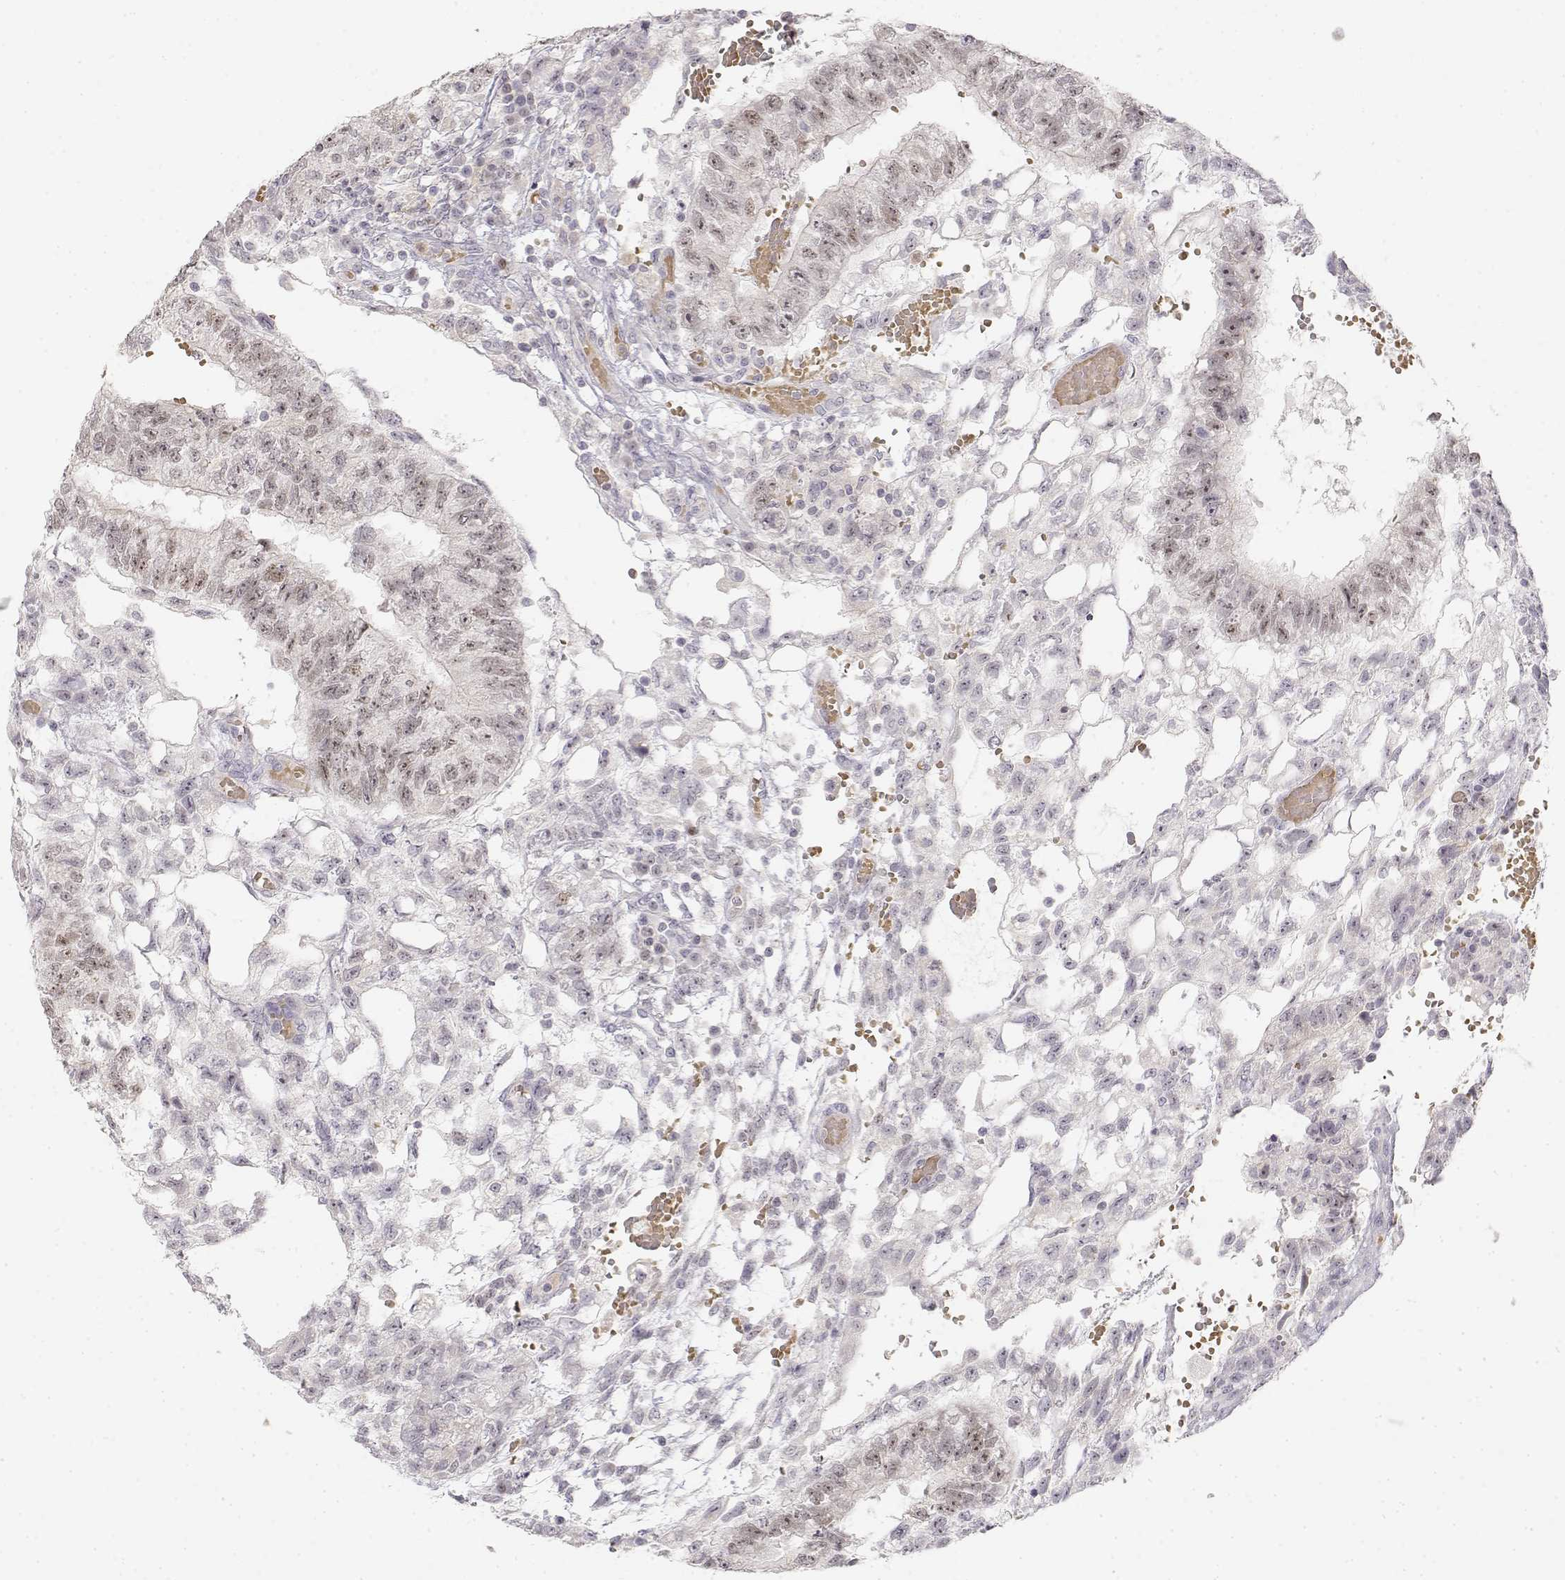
{"staining": {"intensity": "weak", "quantity": "<25%", "location": "nuclear"}, "tissue": "testis cancer", "cell_type": "Tumor cells", "image_type": "cancer", "snomed": [{"axis": "morphology", "description": "Carcinoma, Embryonal, NOS"}, {"axis": "topography", "description": "Testis"}], "caption": "The histopathology image demonstrates no staining of tumor cells in testis cancer (embryonal carcinoma). (Immunohistochemistry, brightfield microscopy, high magnification).", "gene": "GLIPR1L2", "patient": {"sex": "male", "age": 32}}